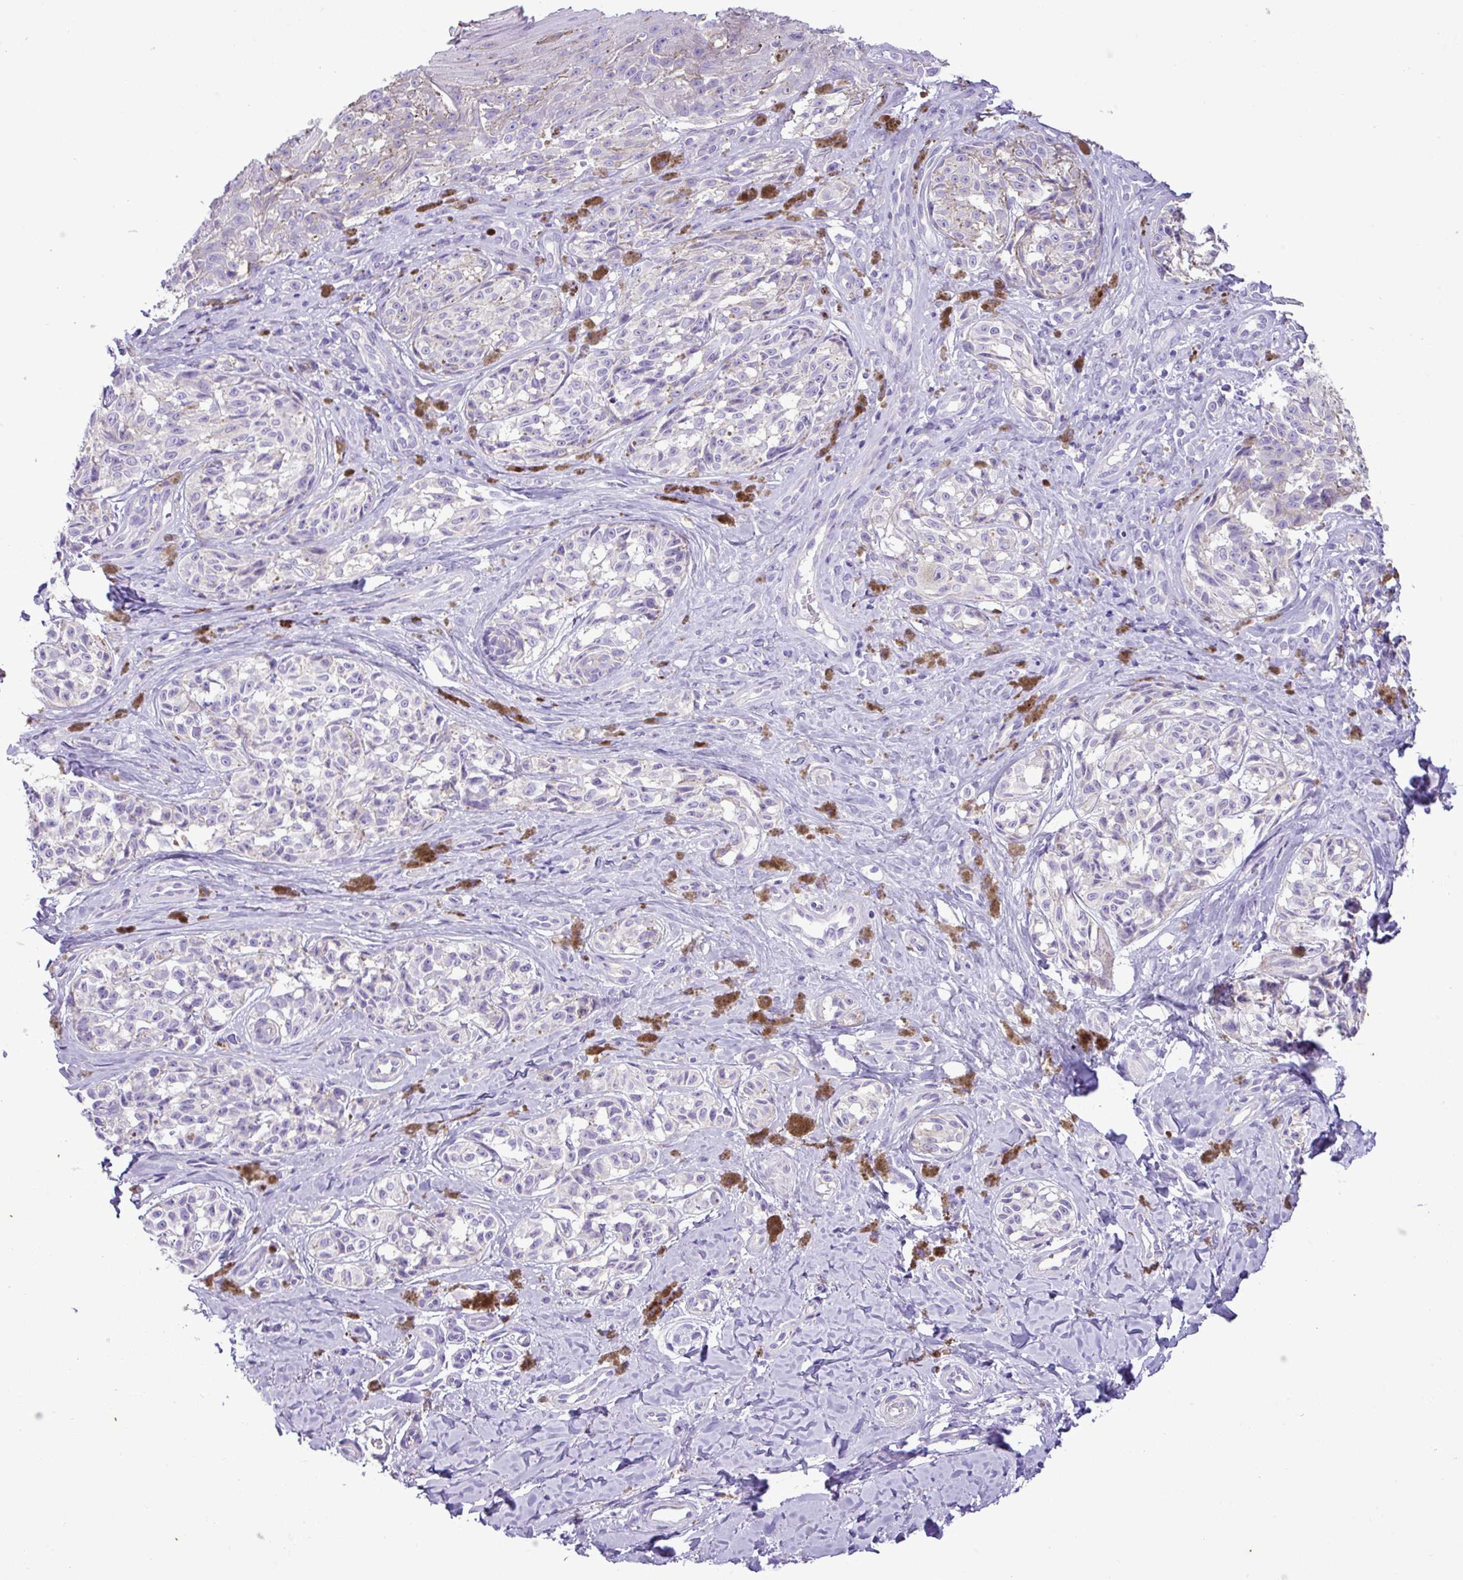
{"staining": {"intensity": "negative", "quantity": "none", "location": "none"}, "tissue": "melanoma", "cell_type": "Tumor cells", "image_type": "cancer", "snomed": [{"axis": "morphology", "description": "Malignant melanoma, NOS"}, {"axis": "topography", "description": "Skin"}], "caption": "Micrograph shows no significant protein positivity in tumor cells of melanoma.", "gene": "ZNF334", "patient": {"sex": "female", "age": 65}}